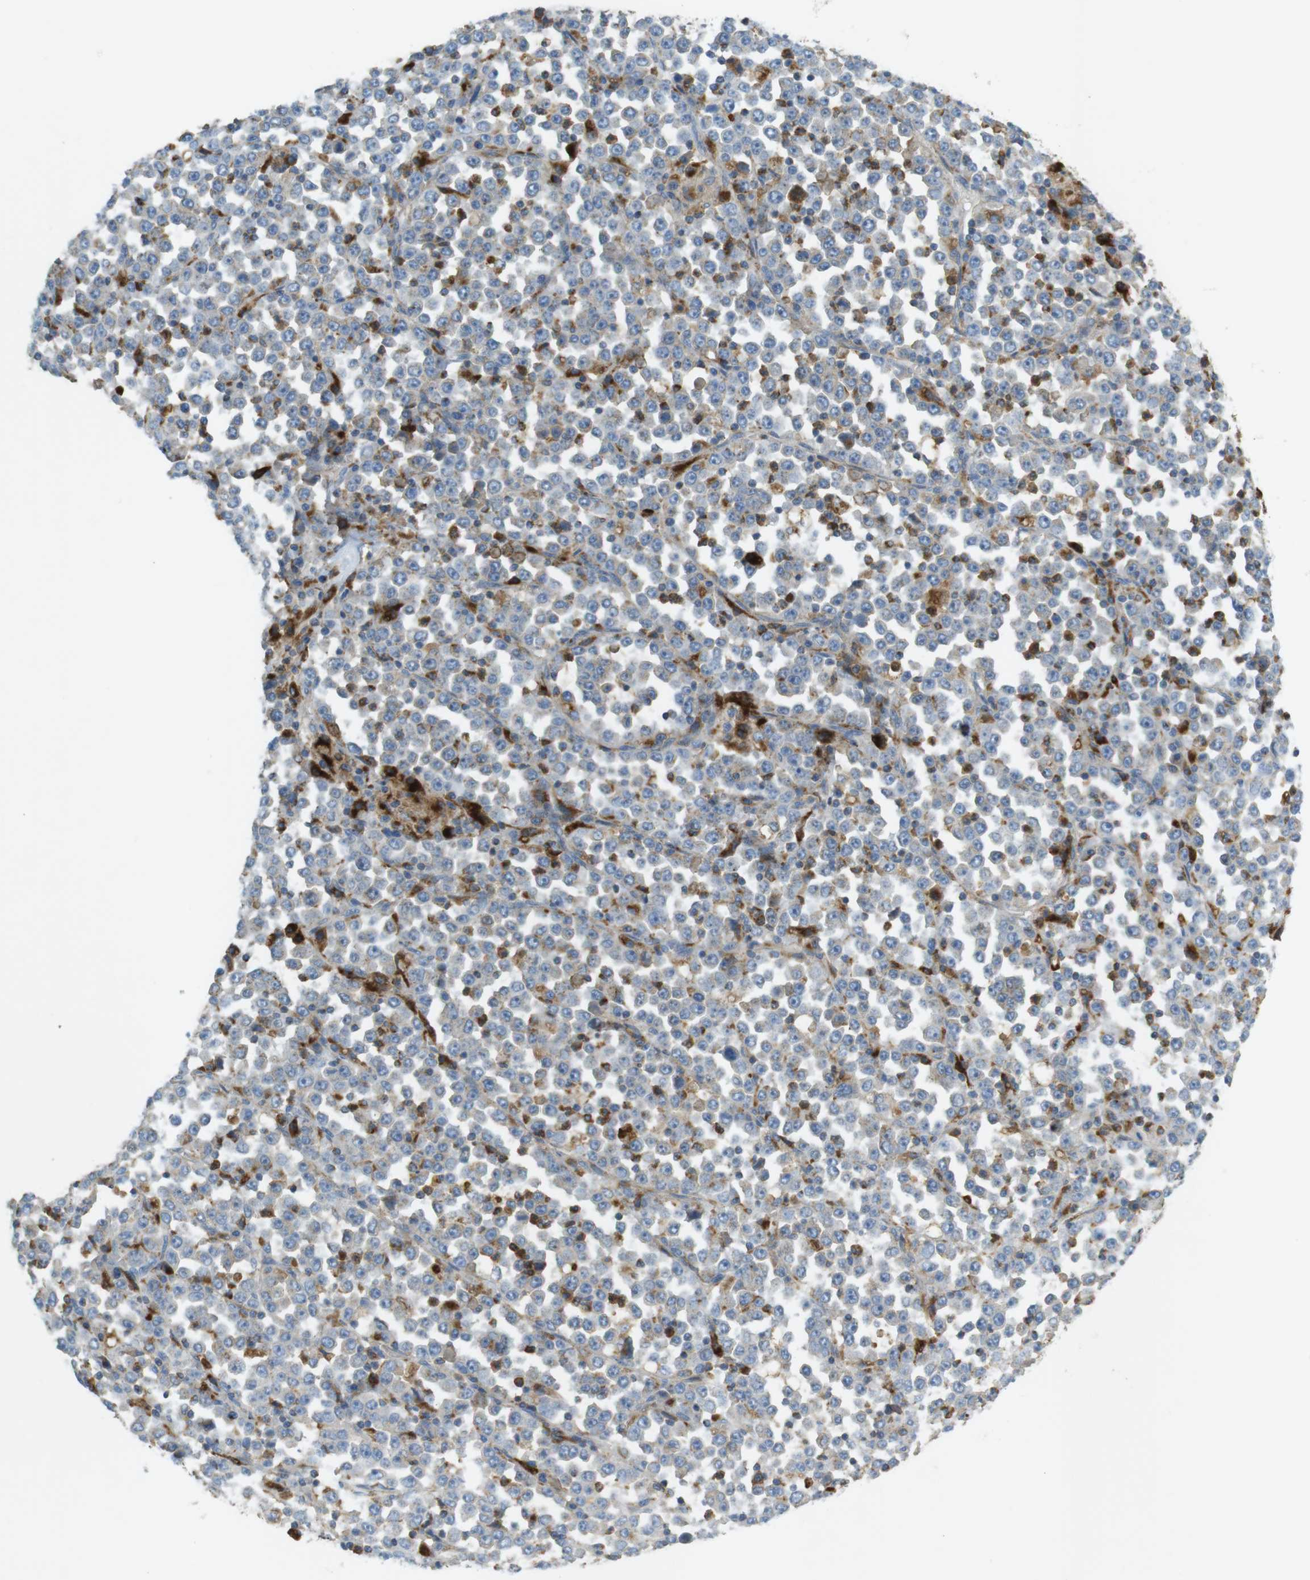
{"staining": {"intensity": "moderate", "quantity": "<25%", "location": "cytoplasmic/membranous"}, "tissue": "stomach cancer", "cell_type": "Tumor cells", "image_type": "cancer", "snomed": [{"axis": "morphology", "description": "Normal tissue, NOS"}, {"axis": "morphology", "description": "Adenocarcinoma, NOS"}, {"axis": "topography", "description": "Stomach, upper"}, {"axis": "topography", "description": "Stomach"}], "caption": "Tumor cells reveal moderate cytoplasmic/membranous expression in approximately <25% of cells in stomach cancer. (DAB IHC with brightfield microscopy, high magnification).", "gene": "LAMP1", "patient": {"sex": "male", "age": 59}}